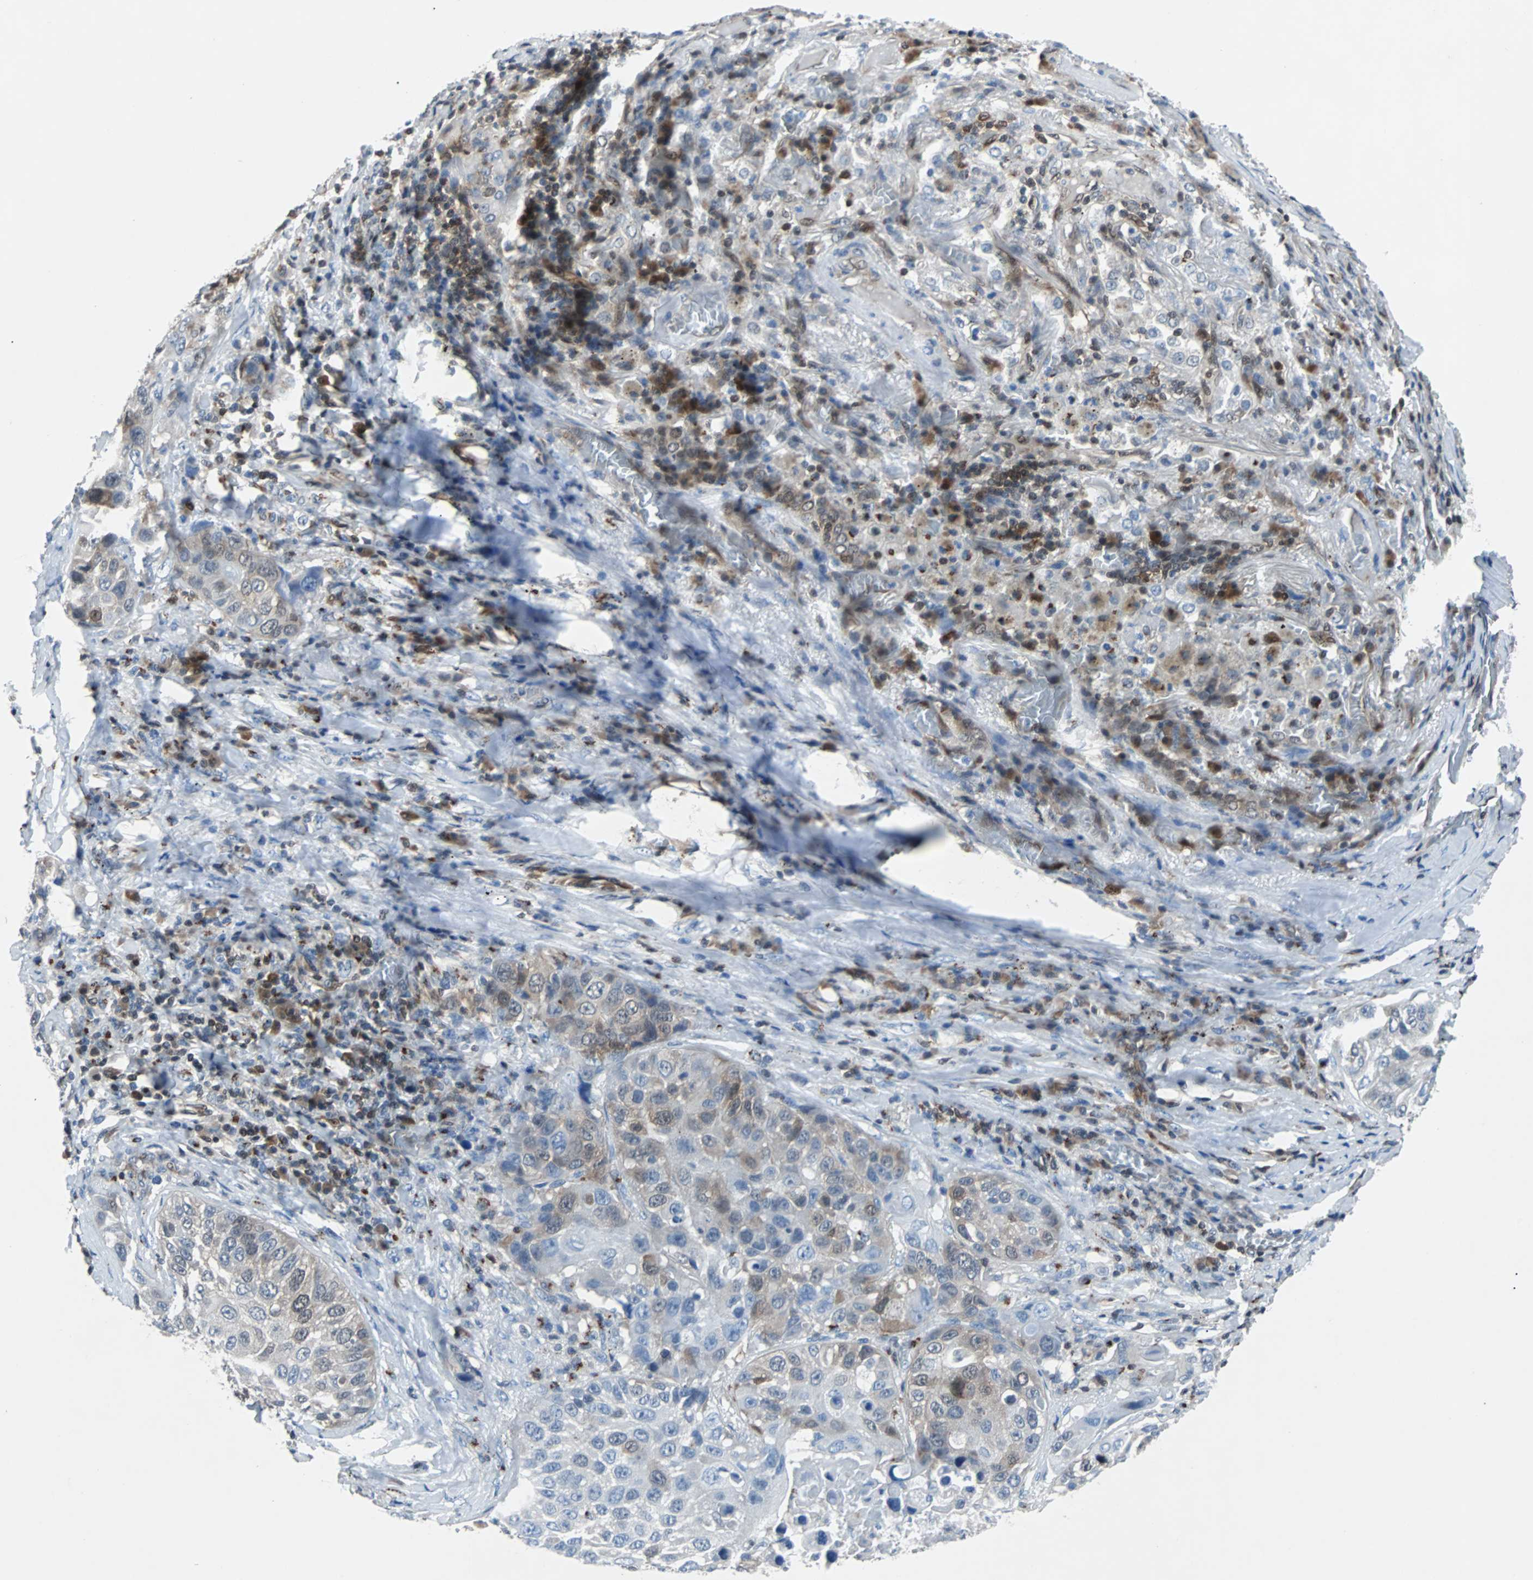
{"staining": {"intensity": "moderate", "quantity": "25%-75%", "location": "cytoplasmic/membranous,nuclear"}, "tissue": "lung cancer", "cell_type": "Tumor cells", "image_type": "cancer", "snomed": [{"axis": "morphology", "description": "Squamous cell carcinoma, NOS"}, {"axis": "topography", "description": "Lung"}], "caption": "An image of human lung cancer stained for a protein shows moderate cytoplasmic/membranous and nuclear brown staining in tumor cells.", "gene": "MAP2K6", "patient": {"sex": "male", "age": 57}}